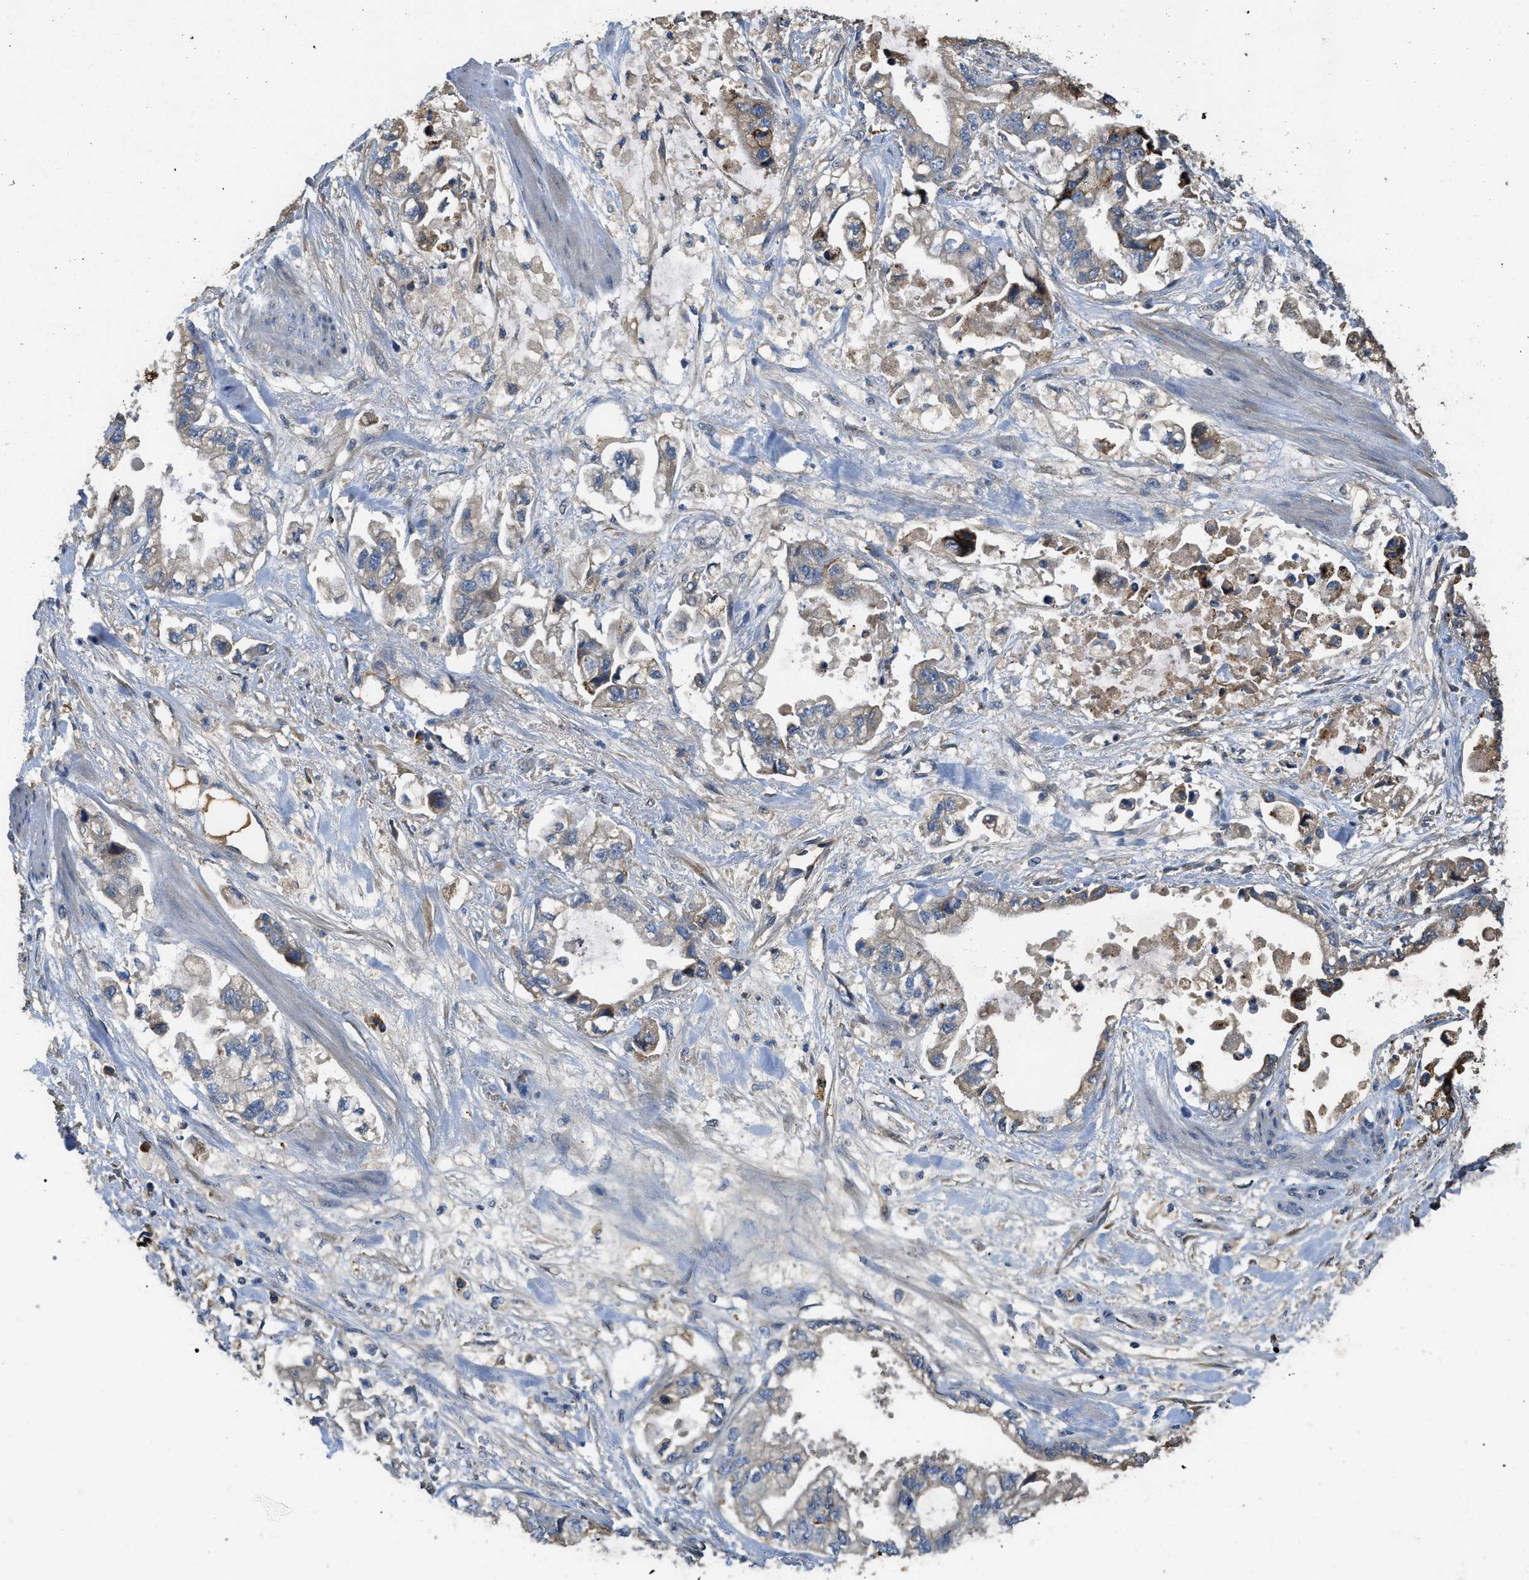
{"staining": {"intensity": "moderate", "quantity": "<25%", "location": "cytoplasmic/membranous"}, "tissue": "stomach cancer", "cell_type": "Tumor cells", "image_type": "cancer", "snomed": [{"axis": "morphology", "description": "Normal tissue, NOS"}, {"axis": "morphology", "description": "Adenocarcinoma, NOS"}, {"axis": "topography", "description": "Stomach"}], "caption": "Tumor cells show moderate cytoplasmic/membranous positivity in approximately <25% of cells in stomach adenocarcinoma.", "gene": "RIPK2", "patient": {"sex": "male", "age": 62}}